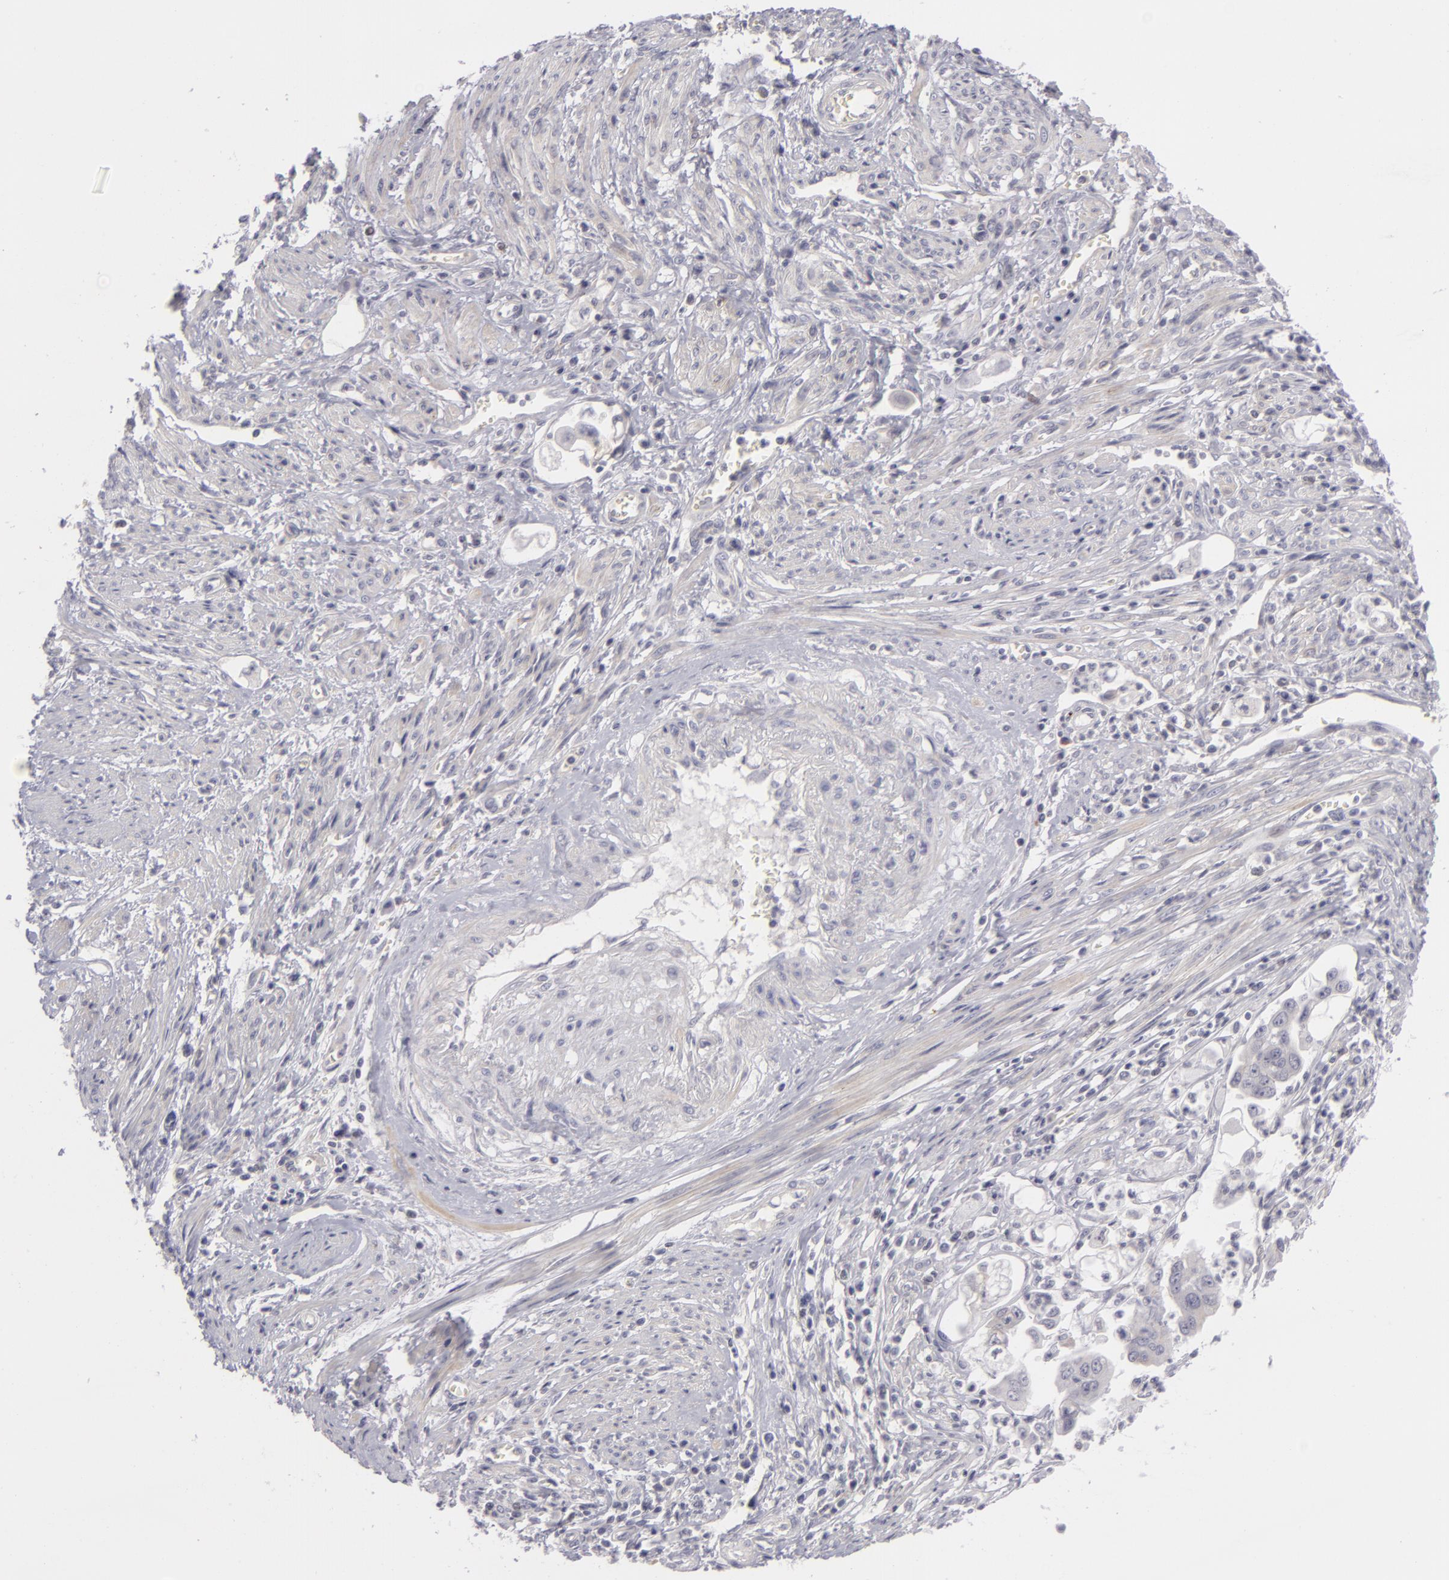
{"staining": {"intensity": "weak", "quantity": "<25%", "location": "cytoplasmic/membranous"}, "tissue": "endometrial cancer", "cell_type": "Tumor cells", "image_type": "cancer", "snomed": [{"axis": "morphology", "description": "Adenocarcinoma, NOS"}, {"axis": "topography", "description": "Endometrium"}], "caption": "Human endometrial cancer stained for a protein using immunohistochemistry reveals no expression in tumor cells.", "gene": "NLGN4X", "patient": {"sex": "female", "age": 75}}